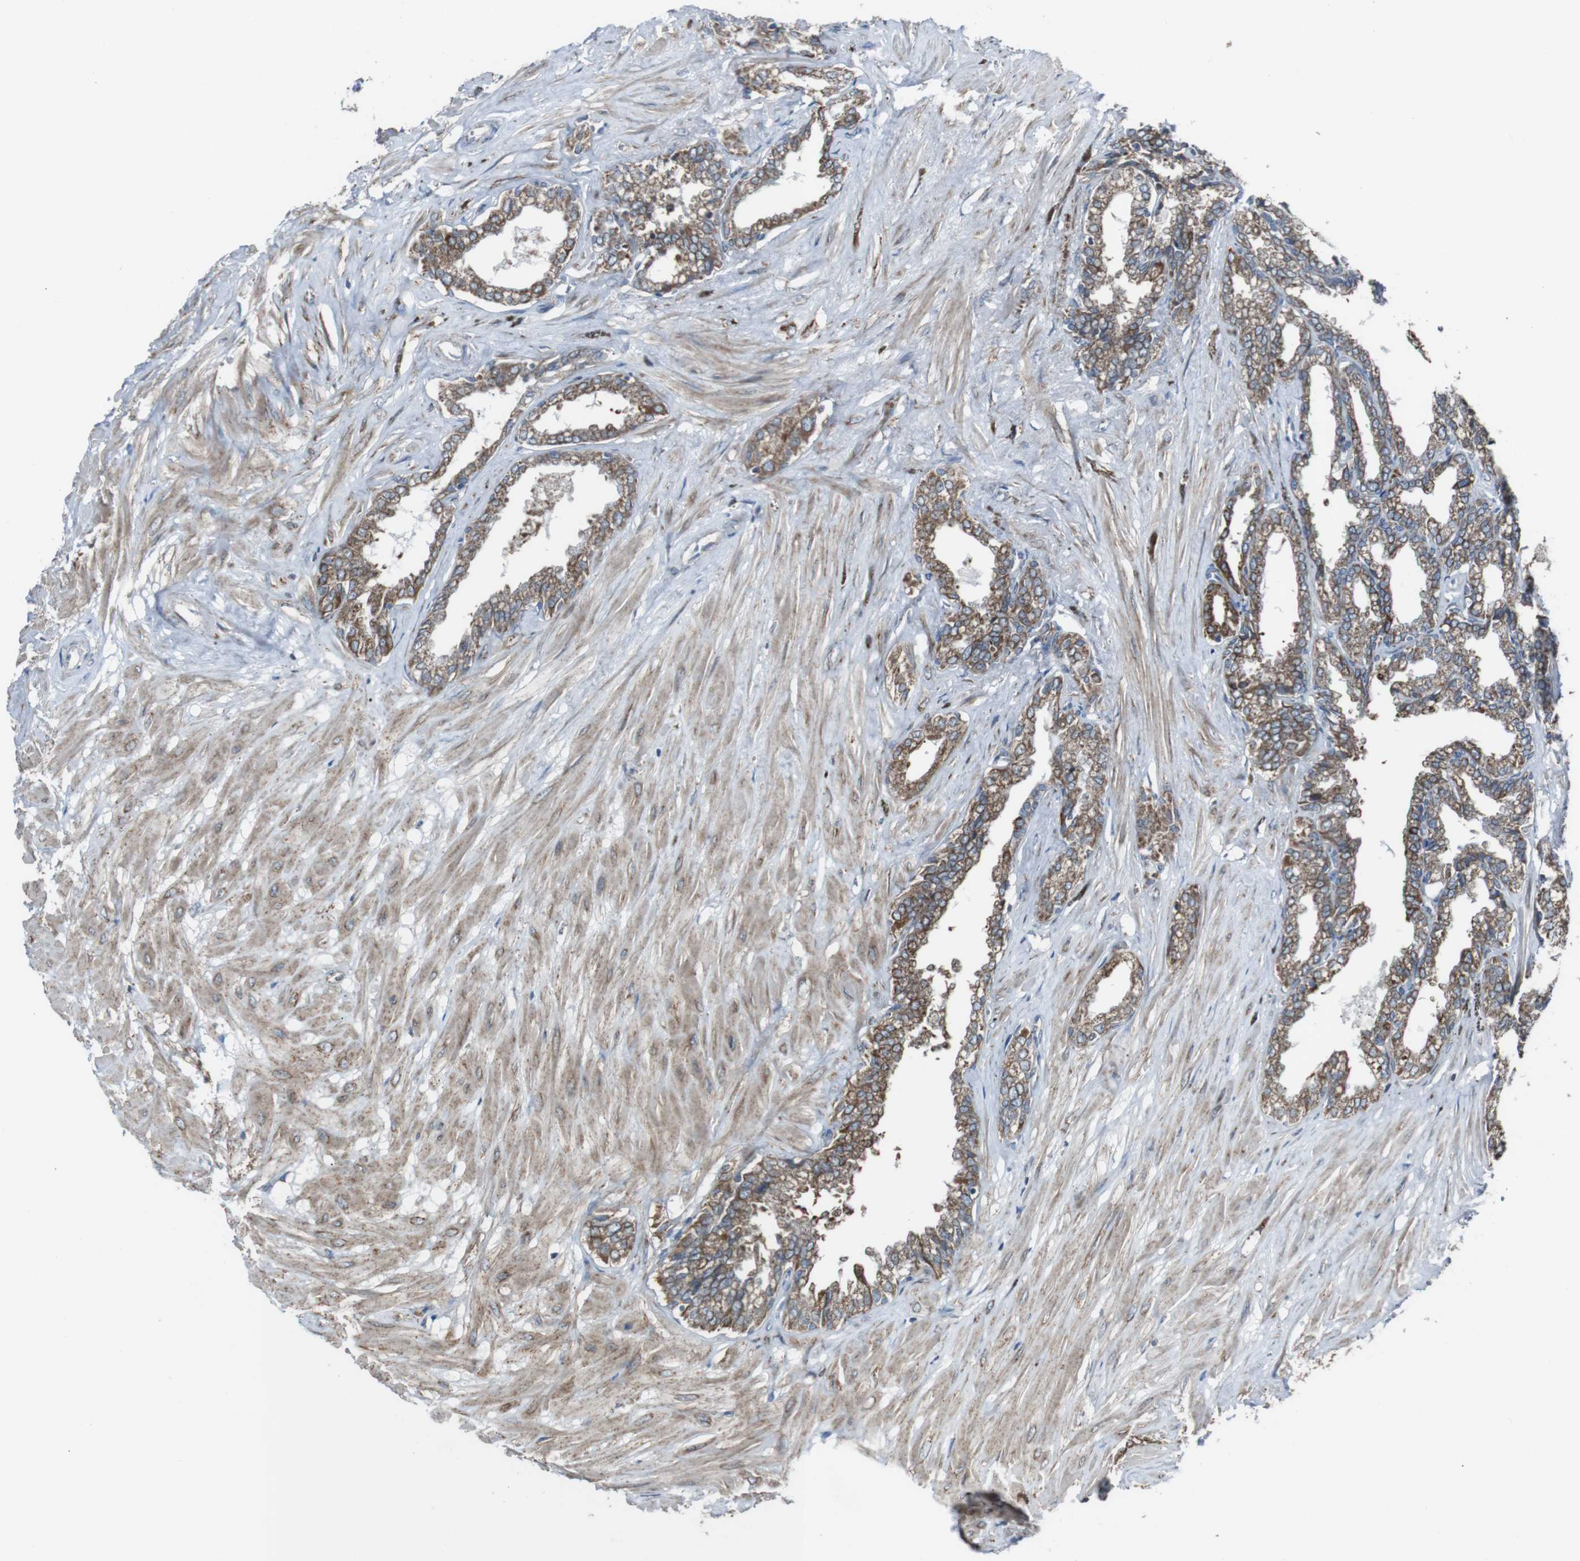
{"staining": {"intensity": "moderate", "quantity": ">75%", "location": "cytoplasmic/membranous"}, "tissue": "seminal vesicle", "cell_type": "Glandular cells", "image_type": "normal", "snomed": [{"axis": "morphology", "description": "Normal tissue, NOS"}, {"axis": "topography", "description": "Seminal veicle"}], "caption": "High-power microscopy captured an immunohistochemistry (IHC) photomicrograph of unremarkable seminal vesicle, revealing moderate cytoplasmic/membranous expression in approximately >75% of glandular cells.", "gene": "CISD2", "patient": {"sex": "male", "age": 46}}